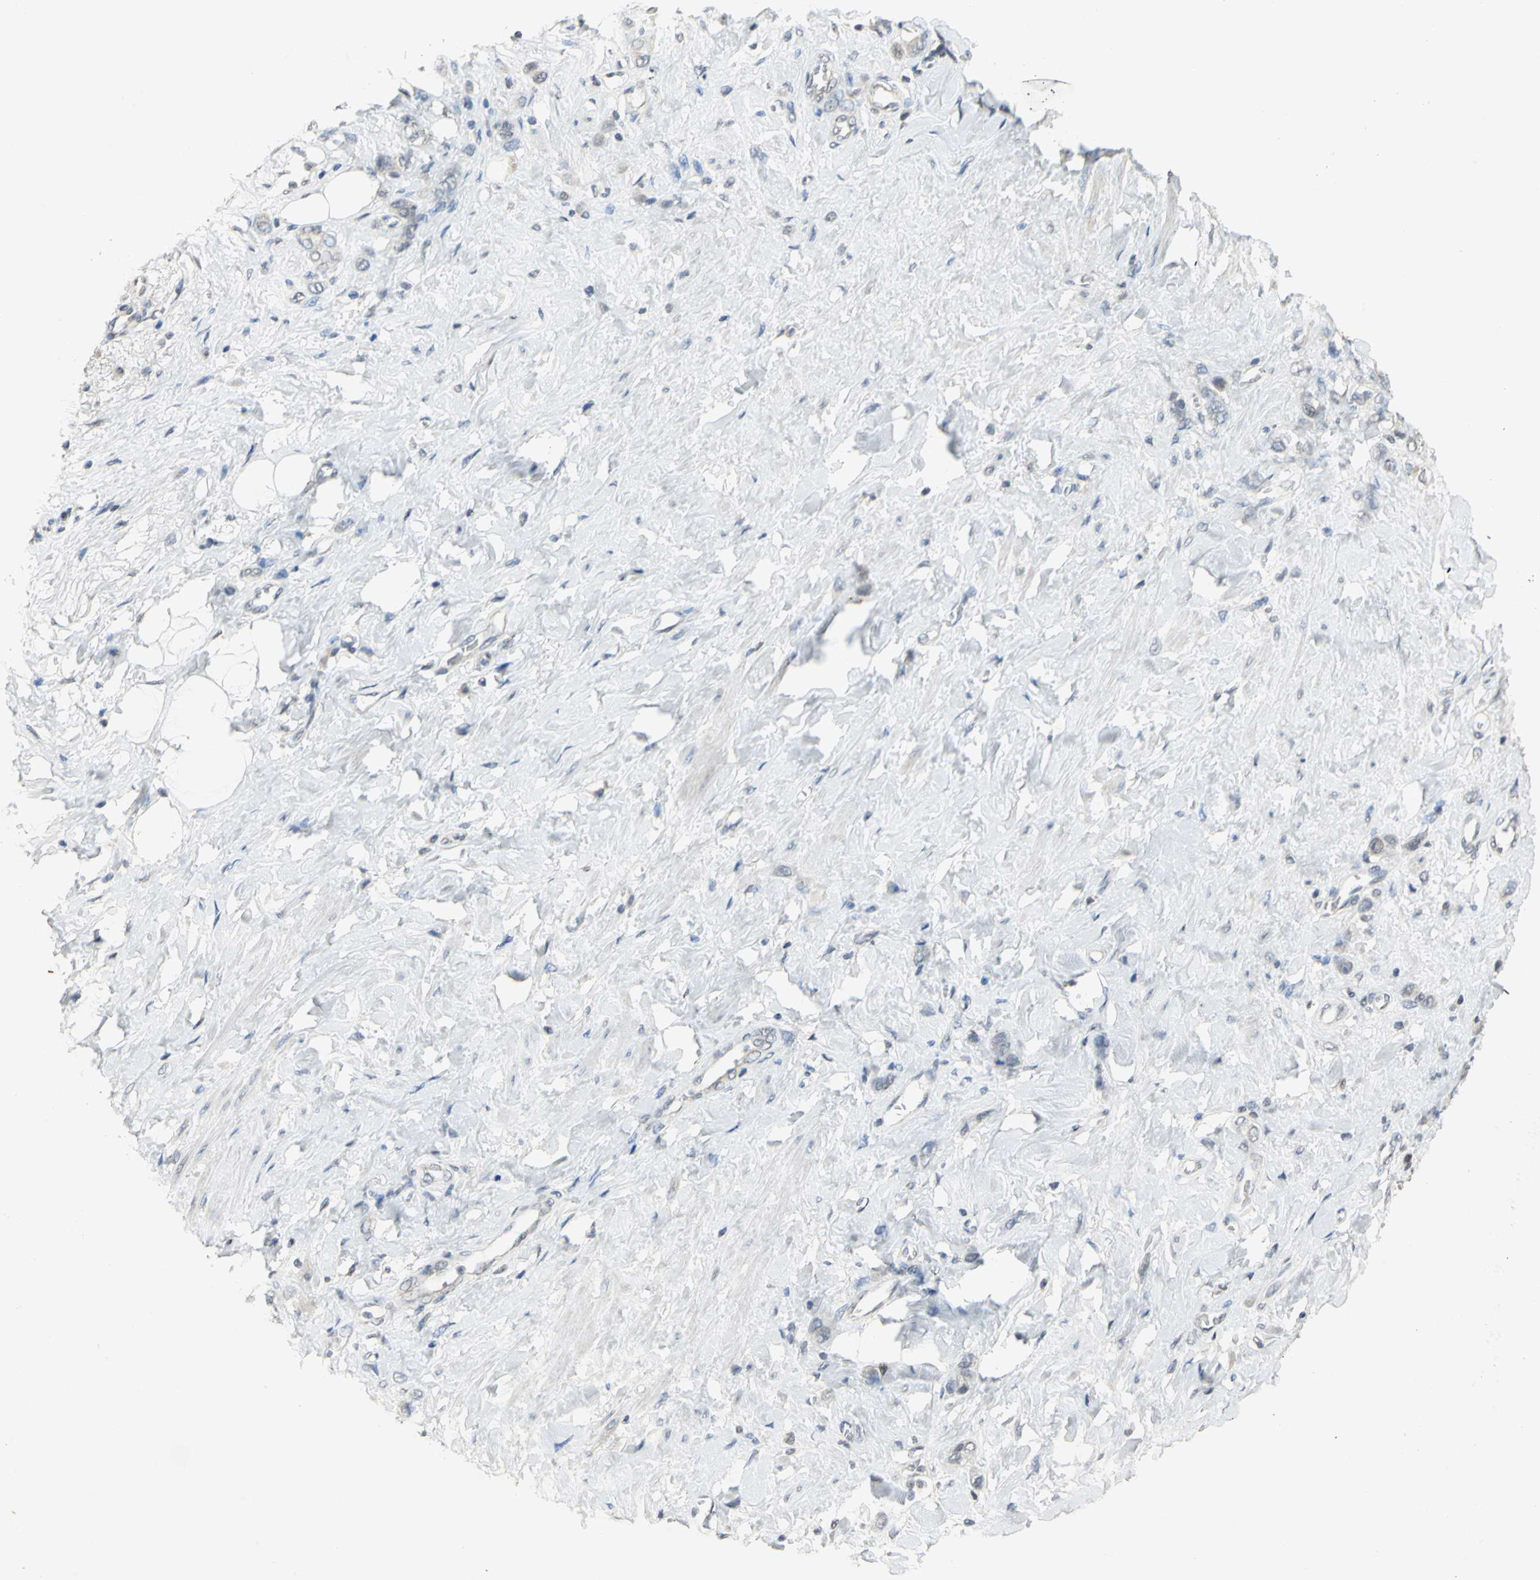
{"staining": {"intensity": "negative", "quantity": "none", "location": "none"}, "tissue": "stomach cancer", "cell_type": "Tumor cells", "image_type": "cancer", "snomed": [{"axis": "morphology", "description": "Adenocarcinoma, NOS"}, {"axis": "topography", "description": "Stomach"}], "caption": "An immunohistochemistry (IHC) micrograph of stomach adenocarcinoma is shown. There is no staining in tumor cells of stomach adenocarcinoma.", "gene": "DNAJB6", "patient": {"sex": "male", "age": 82}}